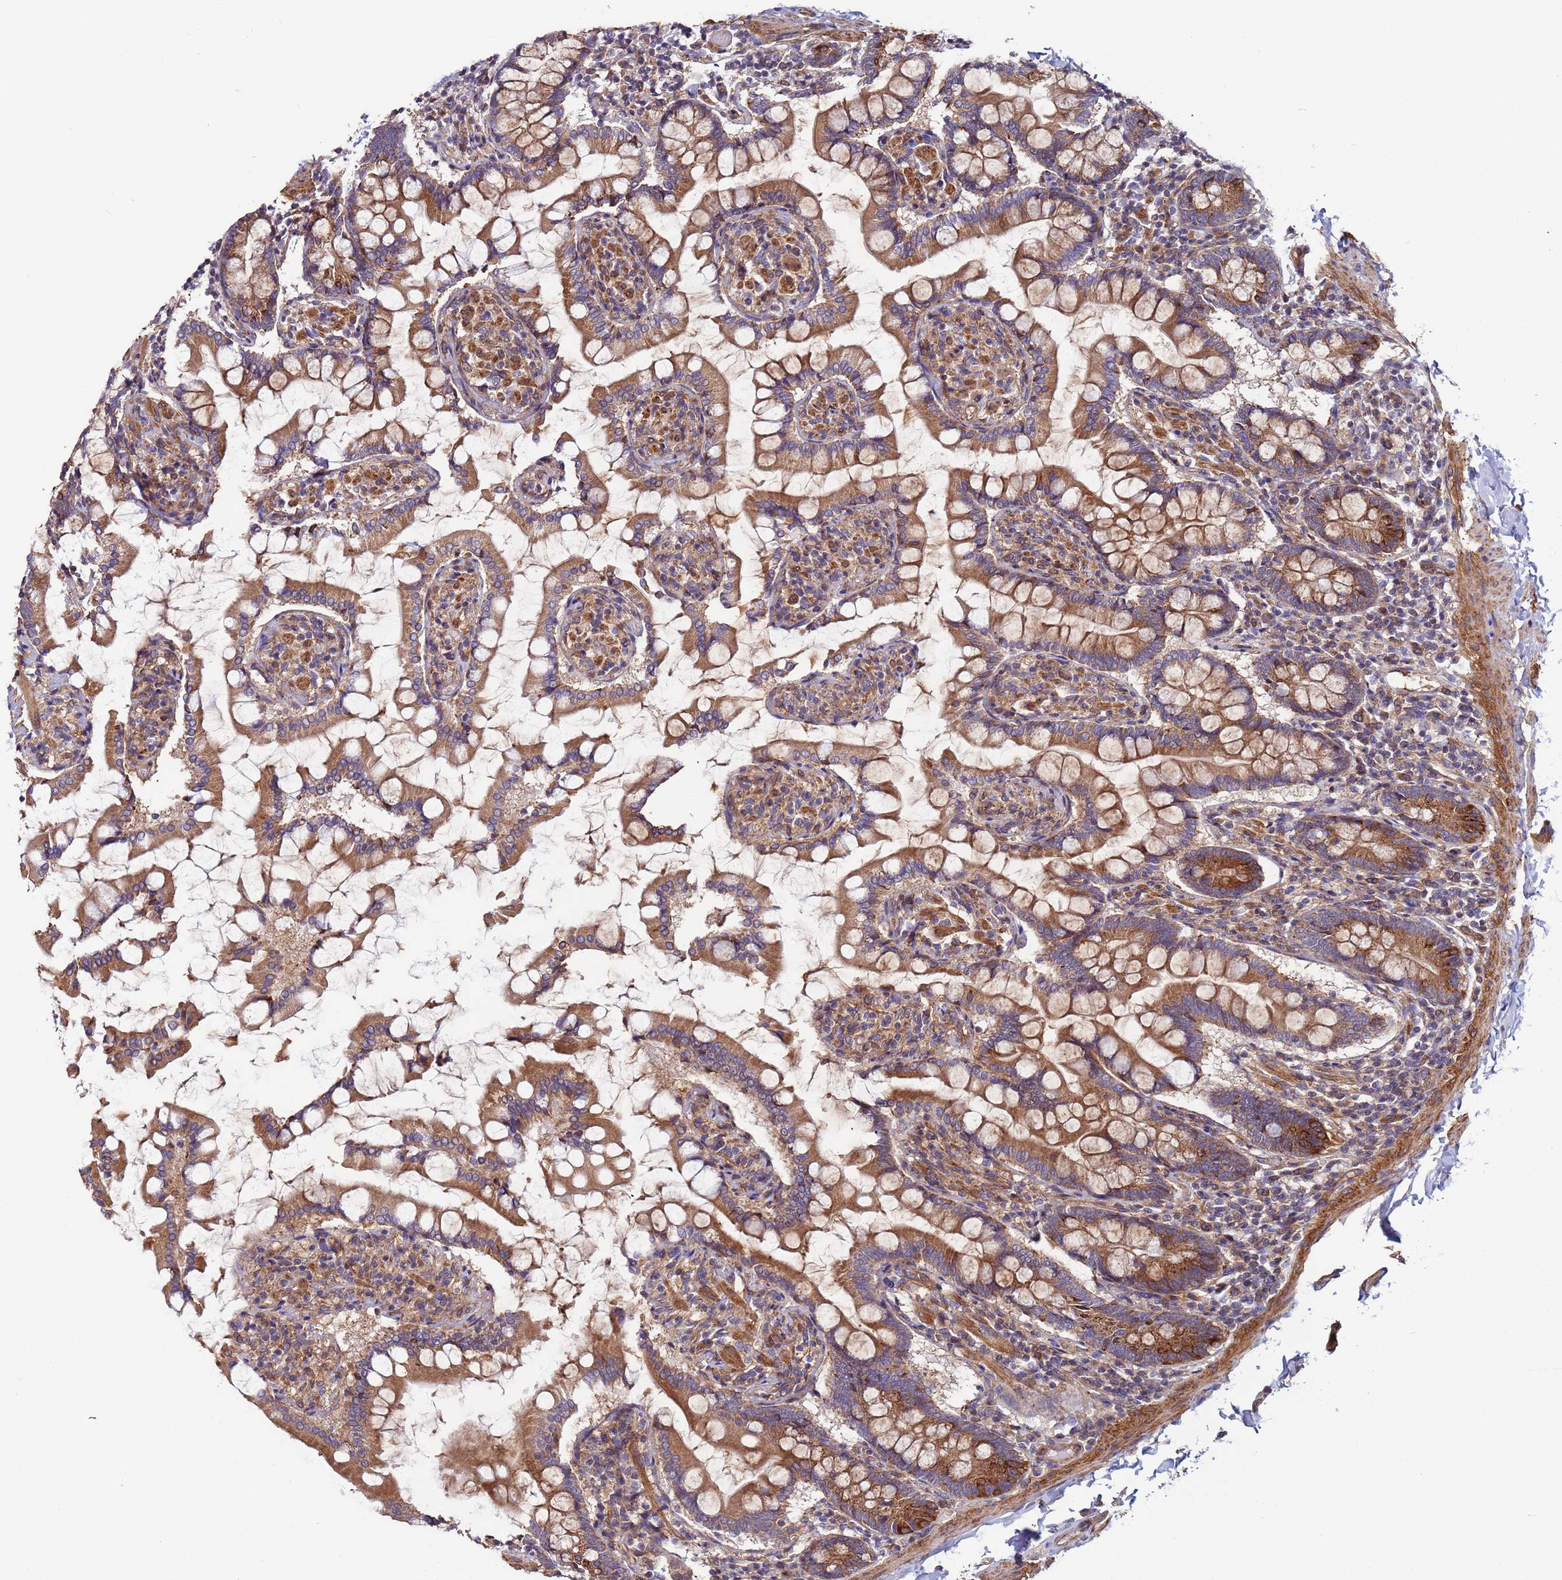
{"staining": {"intensity": "moderate", "quantity": ">75%", "location": "cytoplasmic/membranous"}, "tissue": "small intestine", "cell_type": "Glandular cells", "image_type": "normal", "snomed": [{"axis": "morphology", "description": "Normal tissue, NOS"}, {"axis": "topography", "description": "Small intestine"}], "caption": "Glandular cells exhibit medium levels of moderate cytoplasmic/membranous positivity in approximately >75% of cells in normal human small intestine.", "gene": "ZBTB39", "patient": {"sex": "male", "age": 41}}